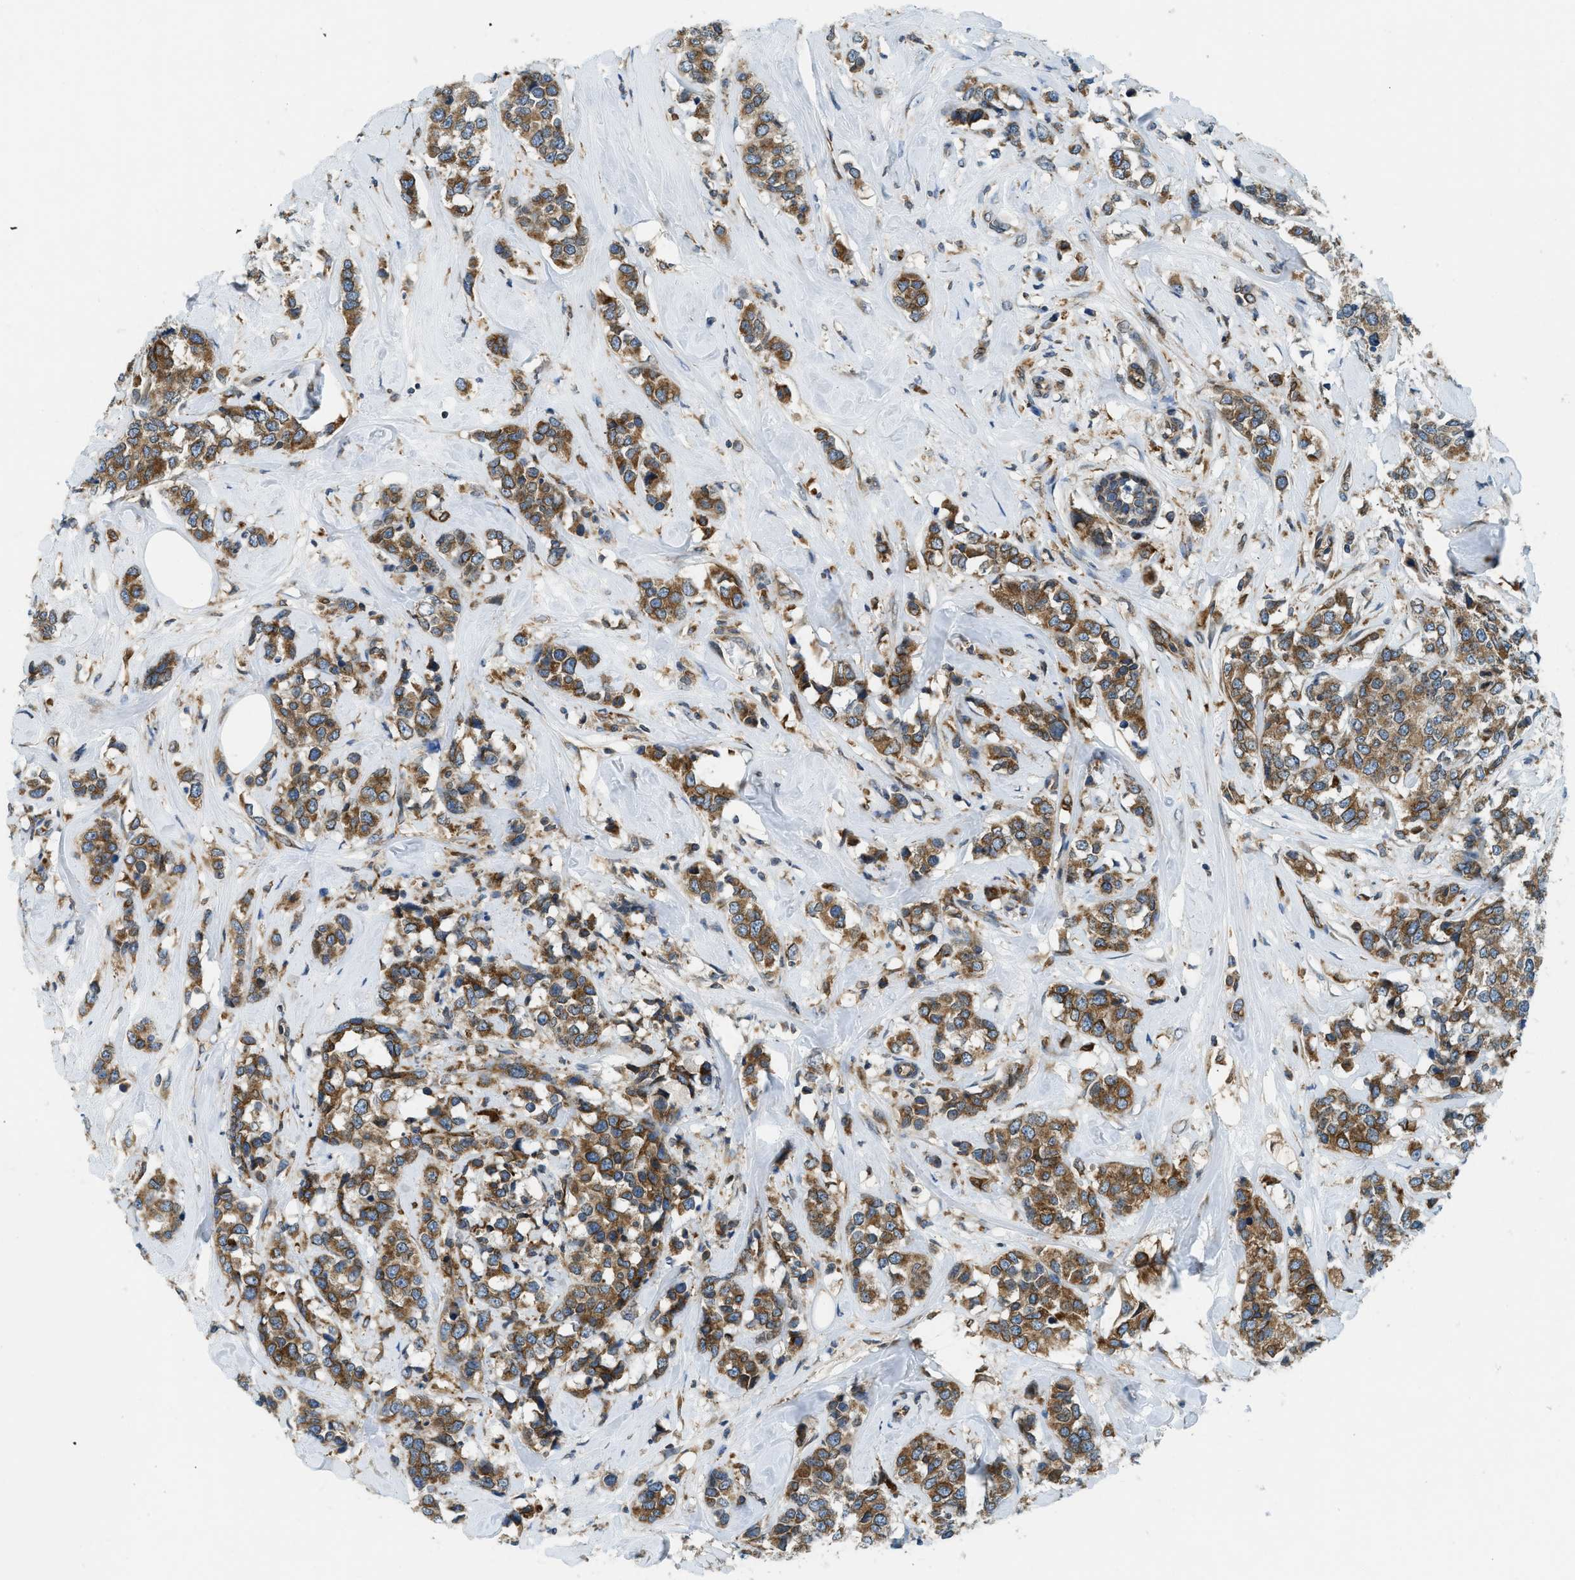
{"staining": {"intensity": "moderate", "quantity": ">75%", "location": "cytoplasmic/membranous"}, "tissue": "breast cancer", "cell_type": "Tumor cells", "image_type": "cancer", "snomed": [{"axis": "morphology", "description": "Lobular carcinoma"}, {"axis": "topography", "description": "Breast"}], "caption": "DAB (3,3'-diaminobenzidine) immunohistochemical staining of human breast lobular carcinoma exhibits moderate cytoplasmic/membranous protein positivity in about >75% of tumor cells.", "gene": "BCAP31", "patient": {"sex": "female", "age": 59}}